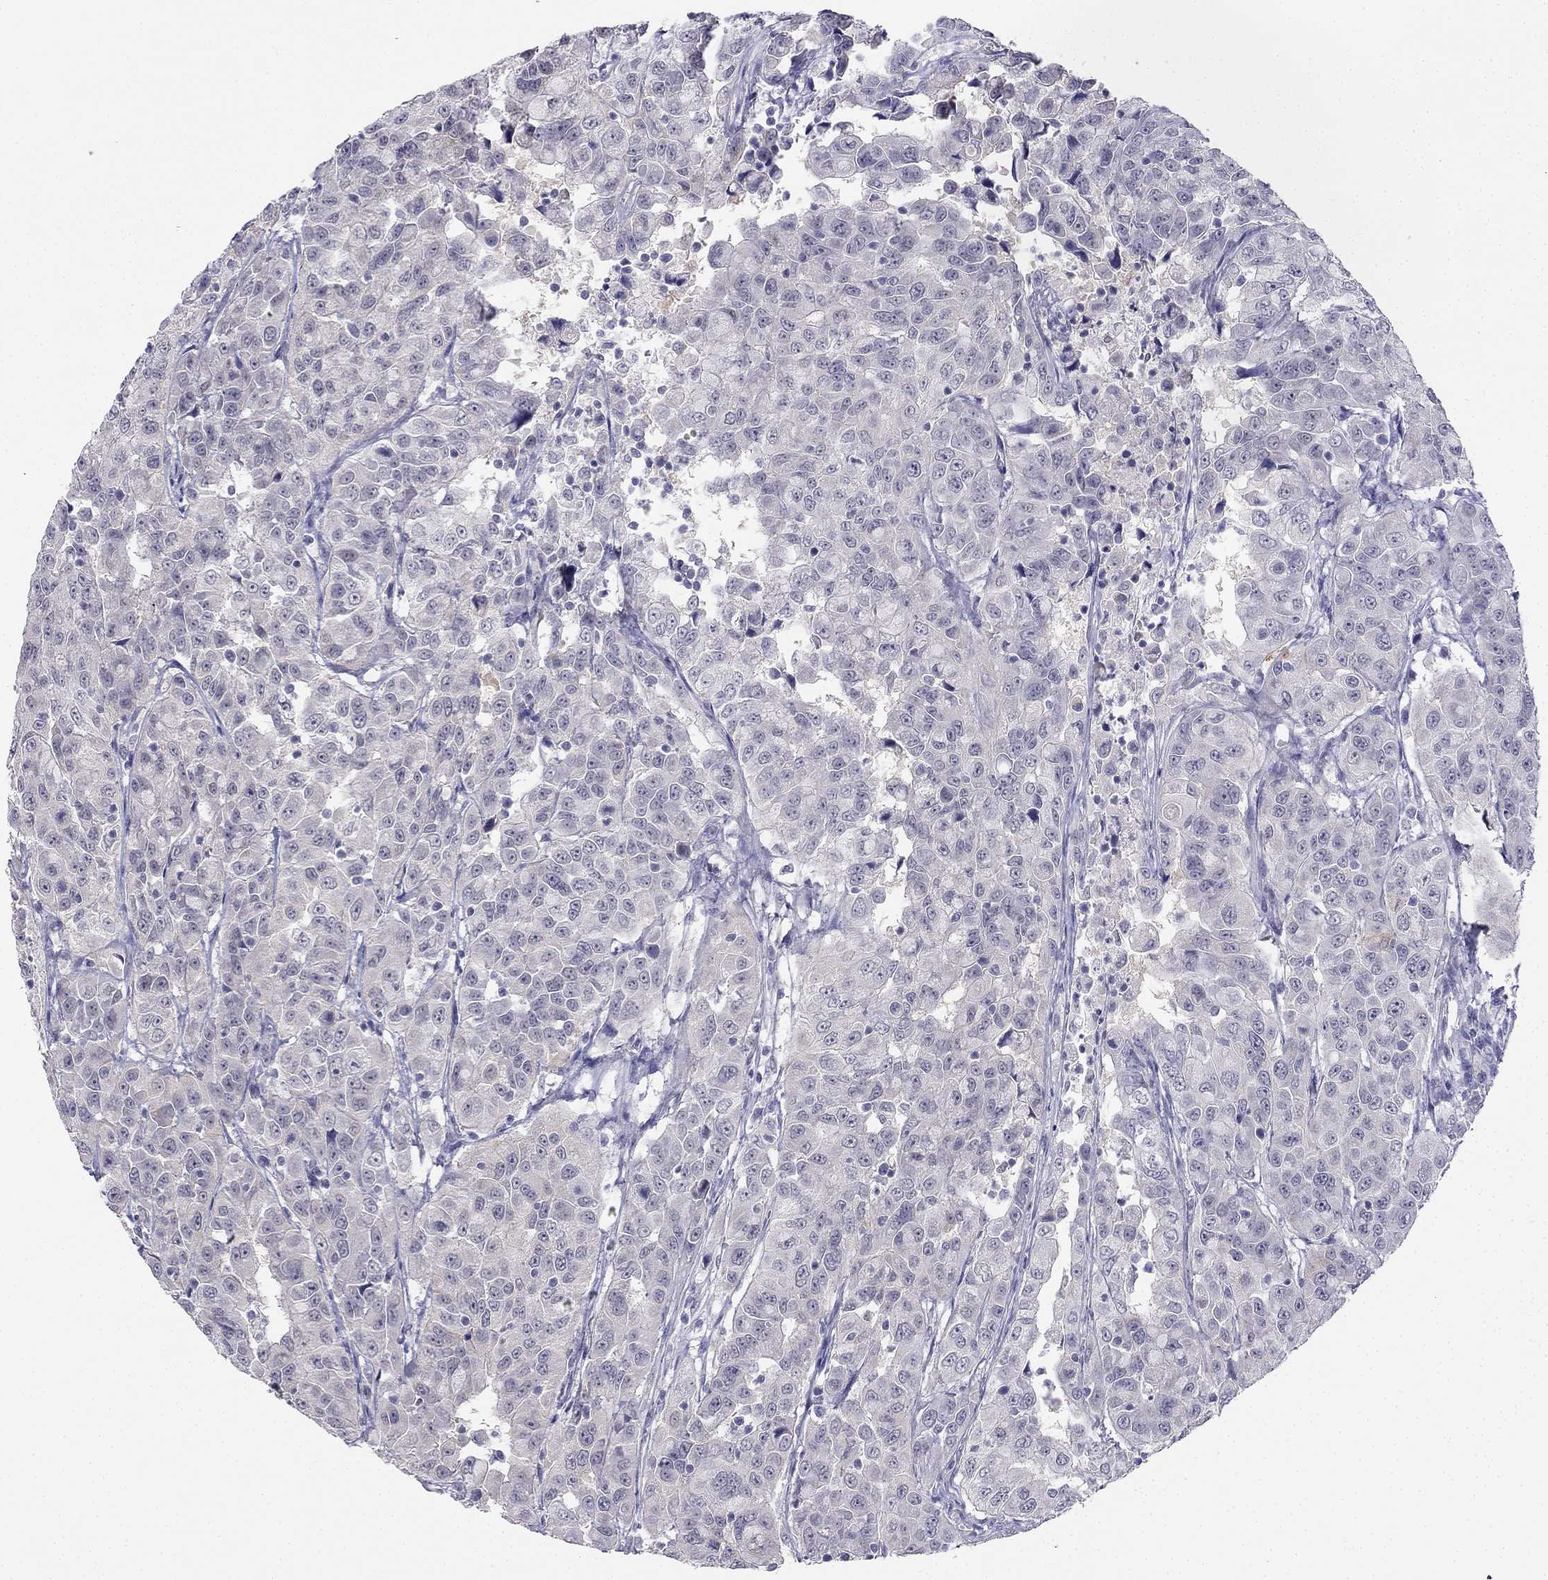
{"staining": {"intensity": "moderate", "quantity": "<25%", "location": "cytoplasmic/membranous"}, "tissue": "urothelial cancer", "cell_type": "Tumor cells", "image_type": "cancer", "snomed": [{"axis": "morphology", "description": "Urothelial carcinoma, NOS"}, {"axis": "morphology", "description": "Urothelial carcinoma, High grade"}, {"axis": "topography", "description": "Urinary bladder"}], "caption": "Urothelial cancer stained with a brown dye displays moderate cytoplasmic/membranous positive expression in approximately <25% of tumor cells.", "gene": "C16orf89", "patient": {"sex": "female", "age": 73}}